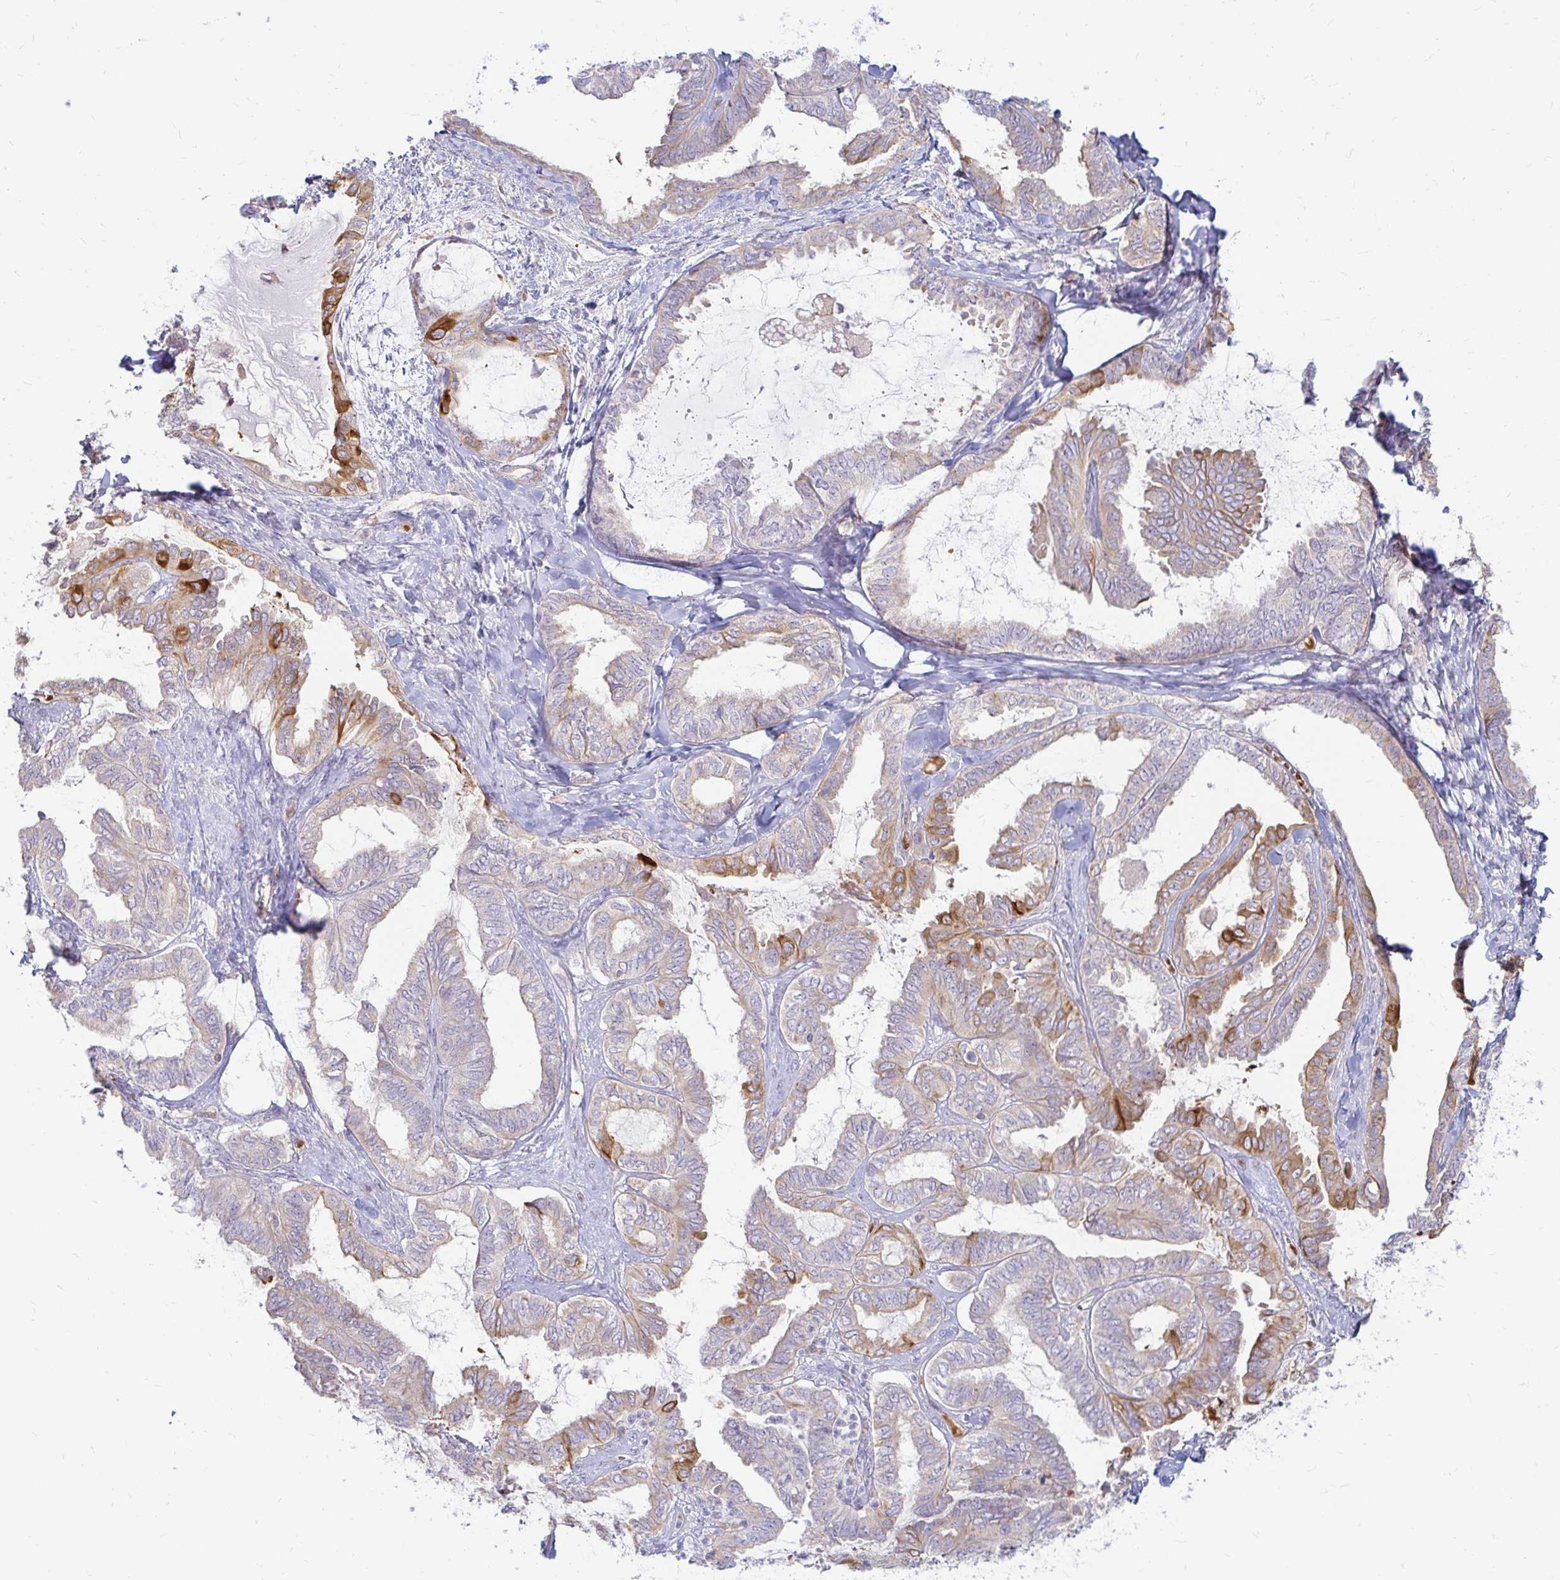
{"staining": {"intensity": "moderate", "quantity": "<25%", "location": "cytoplasmic/membranous"}, "tissue": "ovarian cancer", "cell_type": "Tumor cells", "image_type": "cancer", "snomed": [{"axis": "morphology", "description": "Carcinoma, endometroid"}, {"axis": "topography", "description": "Ovary"}], "caption": "Human ovarian cancer stained for a protein (brown) displays moderate cytoplasmic/membranous positive staining in about <25% of tumor cells.", "gene": "CAST", "patient": {"sex": "female", "age": 70}}